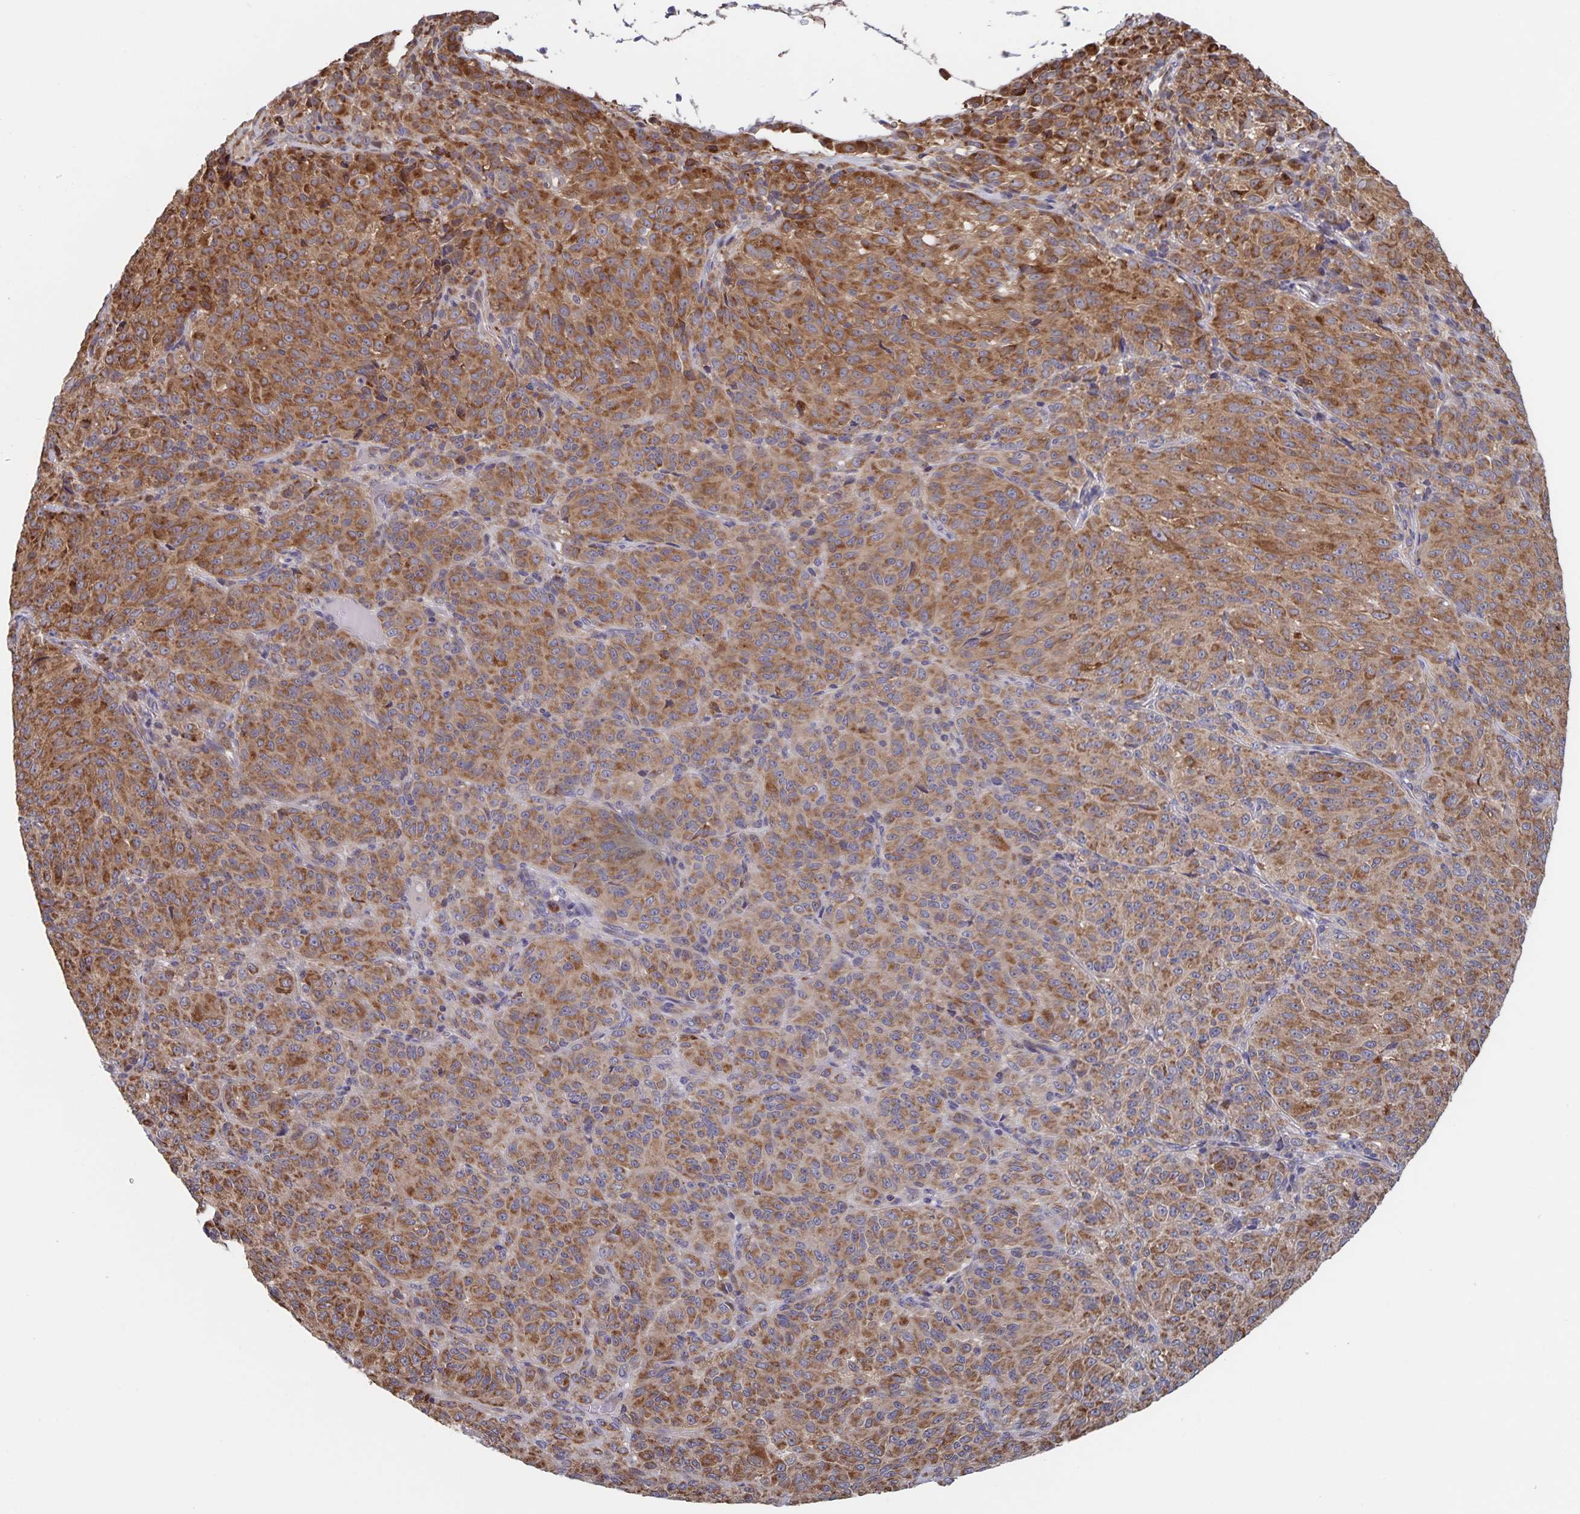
{"staining": {"intensity": "strong", "quantity": ">75%", "location": "cytoplasmic/membranous"}, "tissue": "melanoma", "cell_type": "Tumor cells", "image_type": "cancer", "snomed": [{"axis": "morphology", "description": "Malignant melanoma, Metastatic site"}, {"axis": "topography", "description": "Brain"}], "caption": "Human melanoma stained with a brown dye exhibits strong cytoplasmic/membranous positive staining in approximately >75% of tumor cells.", "gene": "ACACA", "patient": {"sex": "female", "age": 56}}